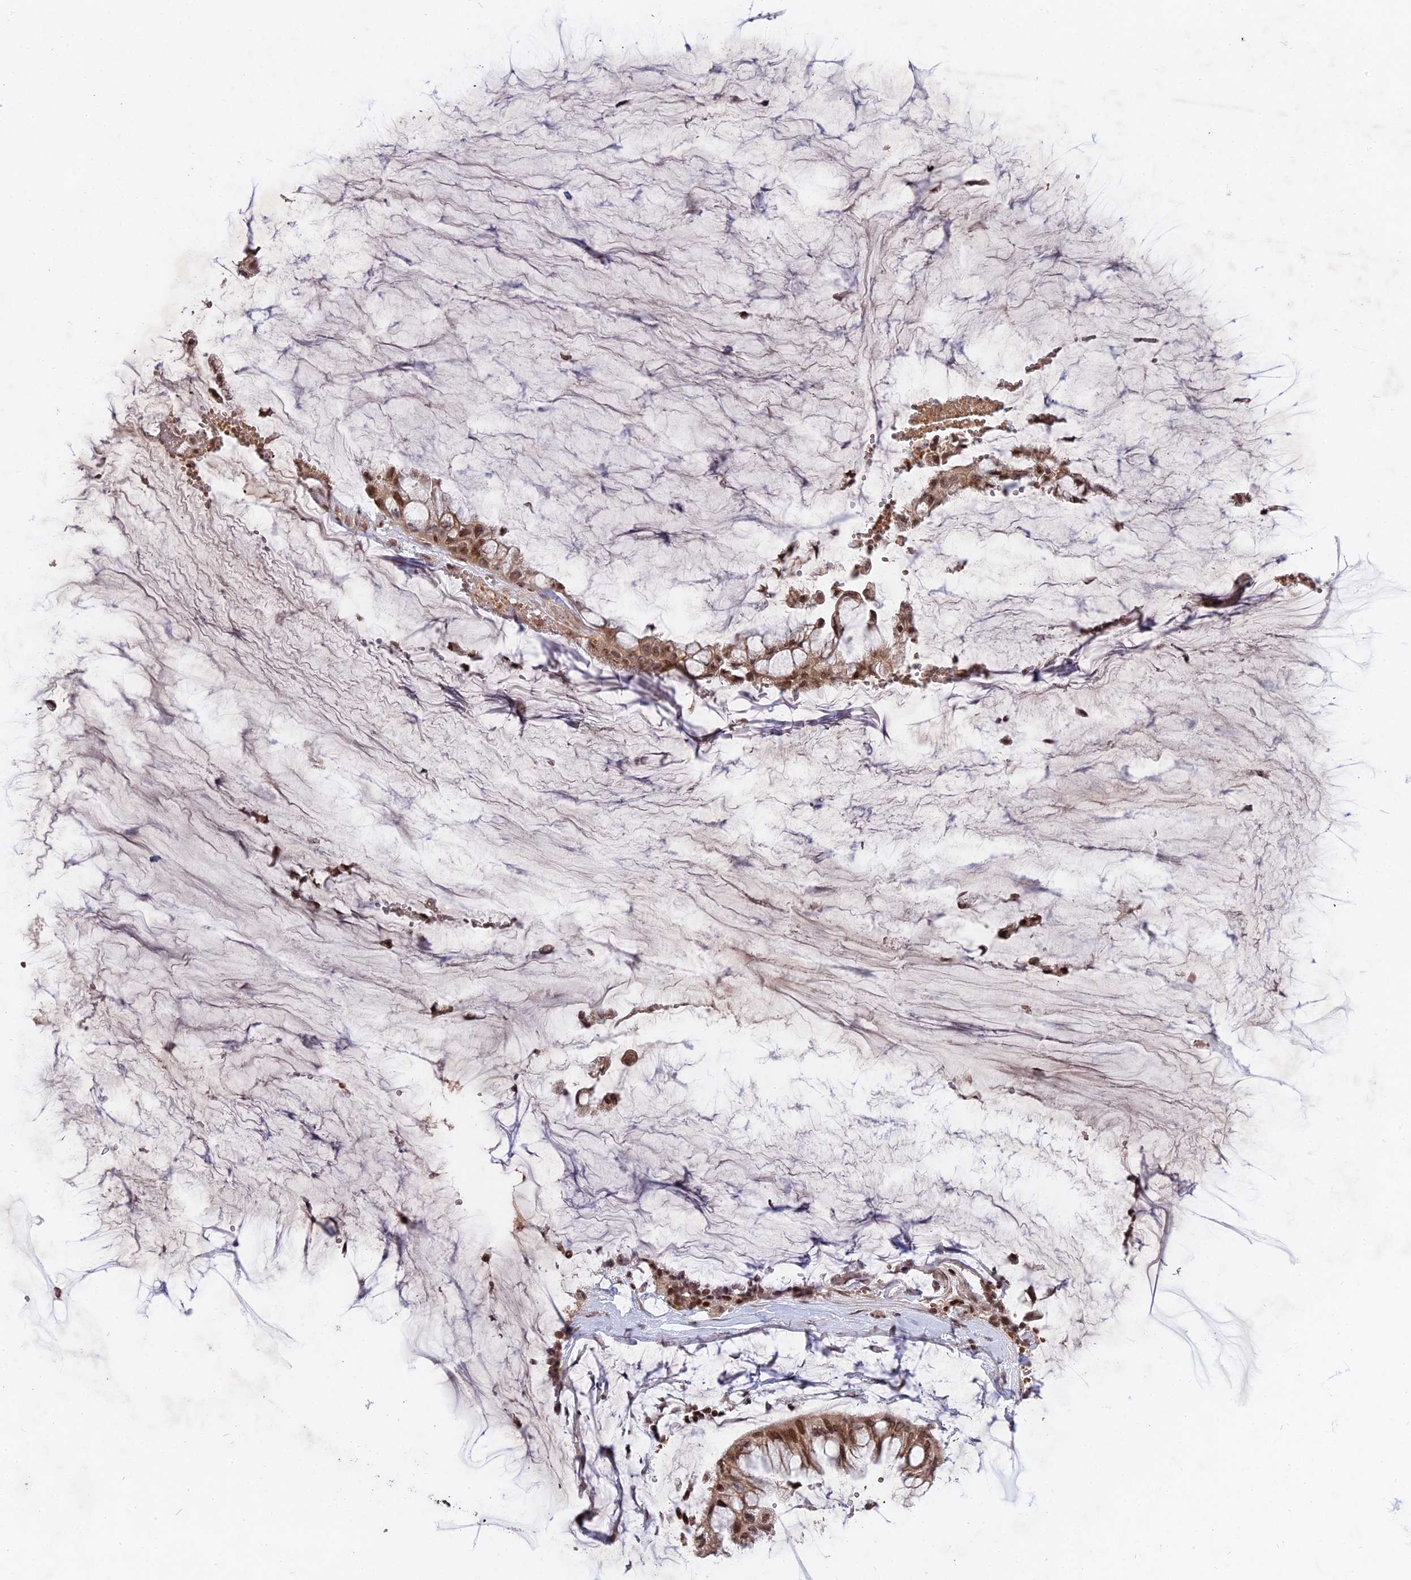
{"staining": {"intensity": "moderate", "quantity": ">75%", "location": "nuclear"}, "tissue": "ovarian cancer", "cell_type": "Tumor cells", "image_type": "cancer", "snomed": [{"axis": "morphology", "description": "Cystadenocarcinoma, mucinous, NOS"}, {"axis": "topography", "description": "Ovary"}], "caption": "A photomicrograph of ovarian mucinous cystadenocarcinoma stained for a protein displays moderate nuclear brown staining in tumor cells. (DAB (3,3'-diaminobenzidine) IHC, brown staining for protein, blue staining for nuclei).", "gene": "NR1H3", "patient": {"sex": "female", "age": 39}}